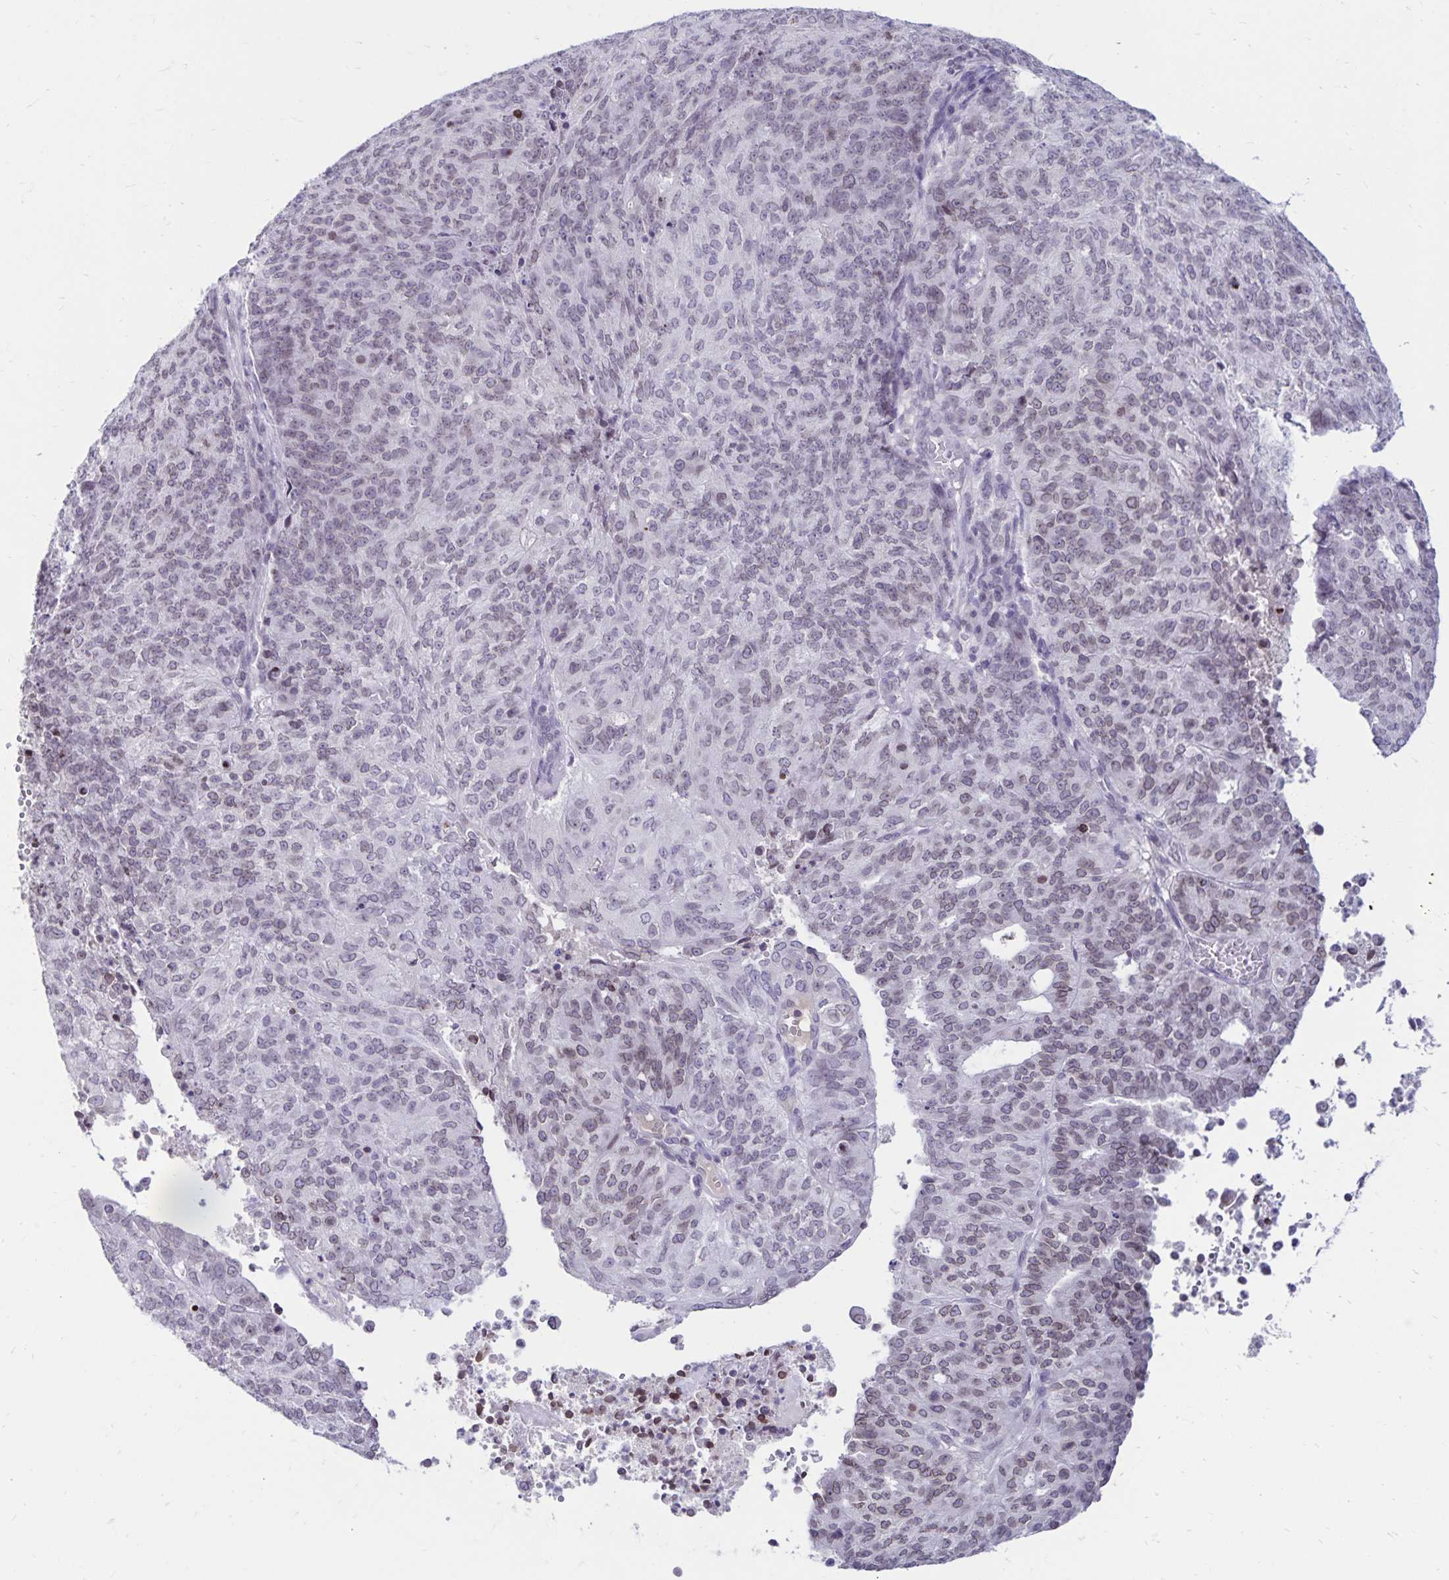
{"staining": {"intensity": "weak", "quantity": "<25%", "location": "nuclear"}, "tissue": "endometrial cancer", "cell_type": "Tumor cells", "image_type": "cancer", "snomed": [{"axis": "morphology", "description": "Adenocarcinoma, NOS"}, {"axis": "topography", "description": "Endometrium"}], "caption": "IHC photomicrograph of human adenocarcinoma (endometrial) stained for a protein (brown), which shows no expression in tumor cells. (DAB immunohistochemistry (IHC) visualized using brightfield microscopy, high magnification).", "gene": "FAM166C", "patient": {"sex": "female", "age": 82}}